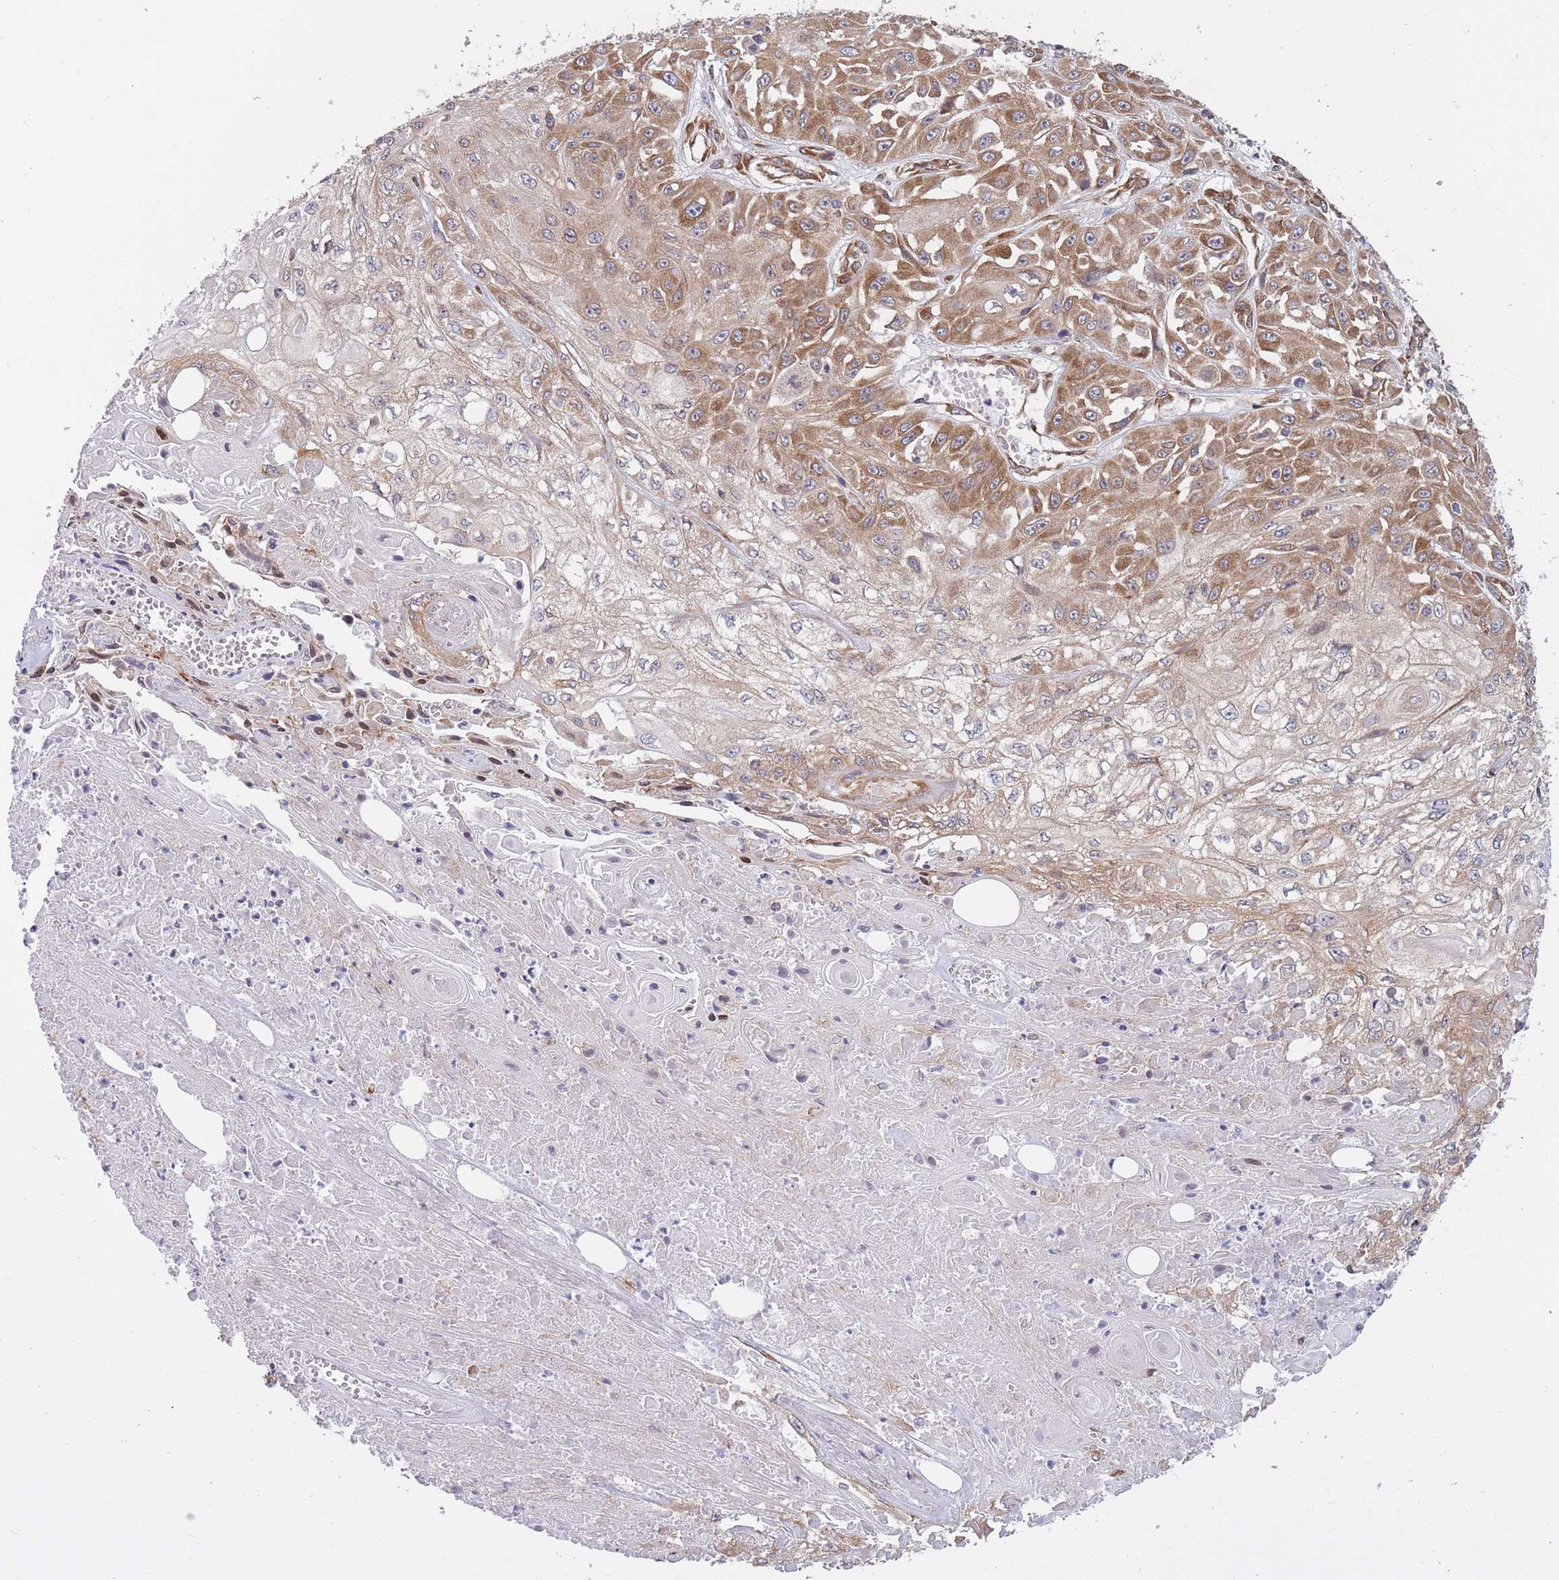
{"staining": {"intensity": "moderate", "quantity": ">75%", "location": "cytoplasmic/membranous"}, "tissue": "skin cancer", "cell_type": "Tumor cells", "image_type": "cancer", "snomed": [{"axis": "morphology", "description": "Squamous cell carcinoma, NOS"}, {"axis": "morphology", "description": "Squamous cell carcinoma, metastatic, NOS"}, {"axis": "topography", "description": "Skin"}, {"axis": "topography", "description": "Lymph node"}], "caption": "A medium amount of moderate cytoplasmic/membranous staining is identified in about >75% of tumor cells in metastatic squamous cell carcinoma (skin) tissue.", "gene": "CCDC124", "patient": {"sex": "male", "age": 75}}